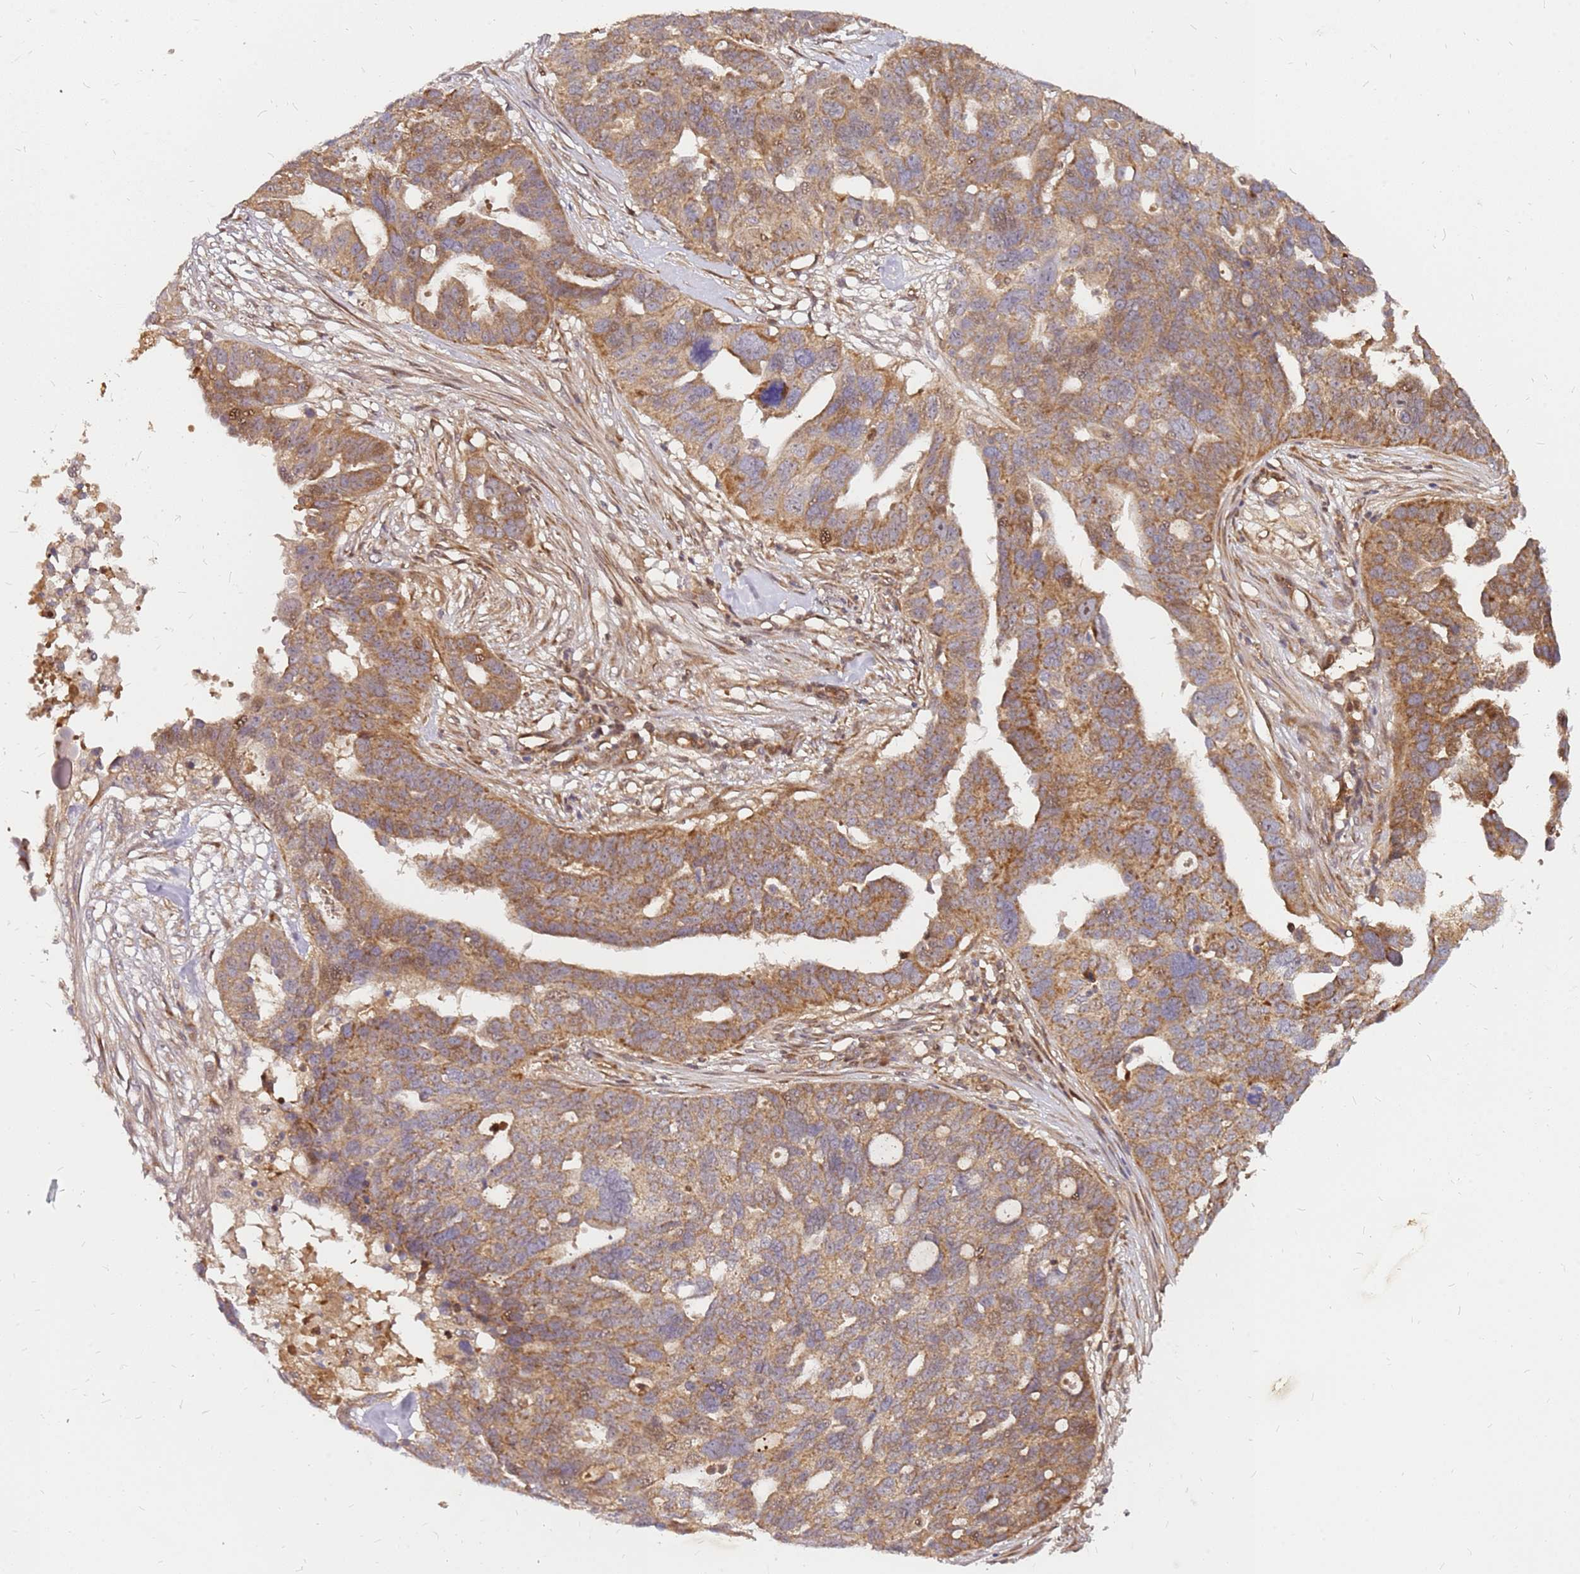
{"staining": {"intensity": "moderate", "quantity": ">75%", "location": "cytoplasmic/membranous"}, "tissue": "ovarian cancer", "cell_type": "Tumor cells", "image_type": "cancer", "snomed": [{"axis": "morphology", "description": "Cystadenocarcinoma, serous, NOS"}, {"axis": "topography", "description": "Ovary"}], "caption": "Immunohistochemical staining of ovarian cancer (serous cystadenocarcinoma) reveals medium levels of moderate cytoplasmic/membranous protein positivity in approximately >75% of tumor cells. The staining is performed using DAB brown chromogen to label protein expression. The nuclei are counter-stained blue using hematoxylin.", "gene": "CCDC159", "patient": {"sex": "female", "age": 59}}